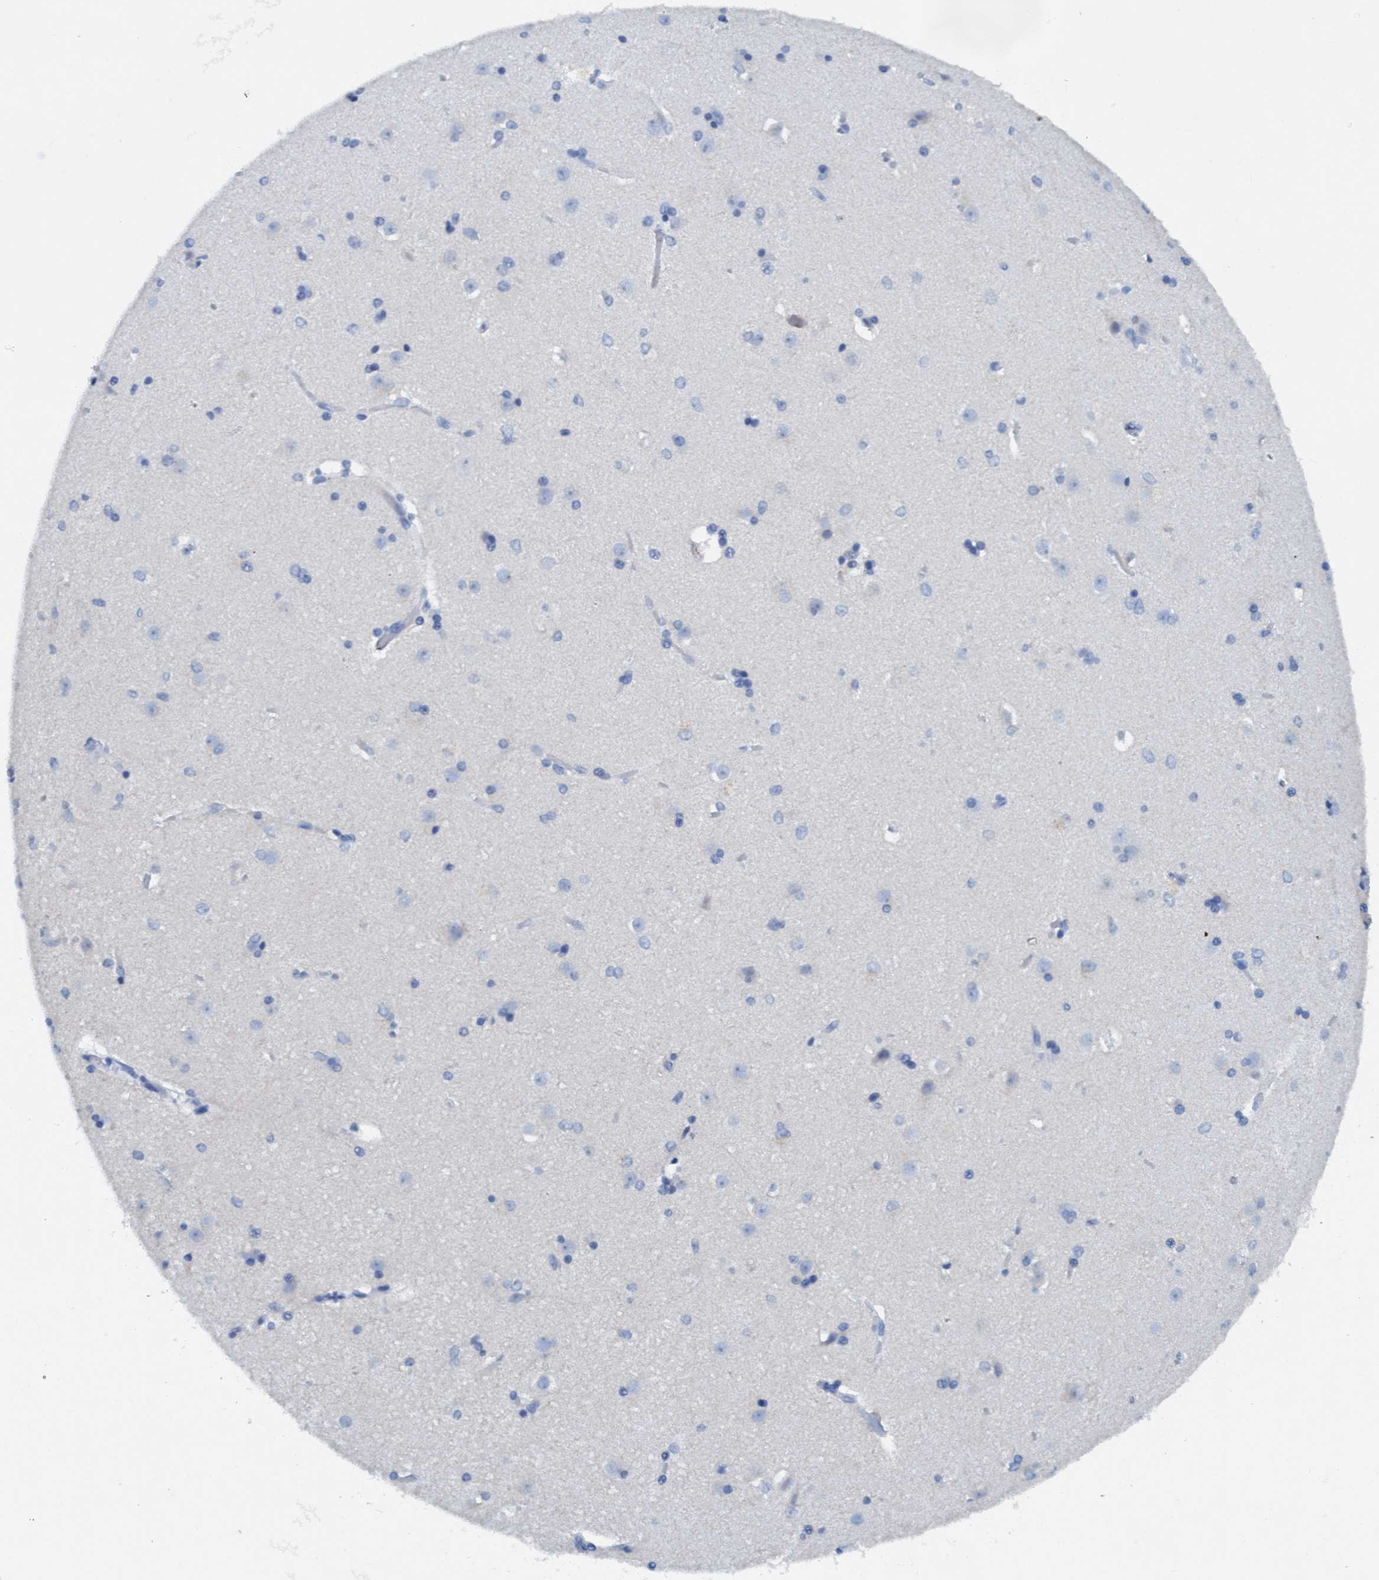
{"staining": {"intensity": "weak", "quantity": "<25%", "location": "cytoplasmic/membranous"}, "tissue": "caudate", "cell_type": "Glial cells", "image_type": "normal", "snomed": [{"axis": "morphology", "description": "Normal tissue, NOS"}, {"axis": "topography", "description": "Lateral ventricle wall"}], "caption": "Immunohistochemistry image of benign caudate: caudate stained with DAB exhibits no significant protein positivity in glial cells. Brightfield microscopy of immunohistochemistry (IHC) stained with DAB (3,3'-diaminobenzidine) (brown) and hematoxylin (blue), captured at high magnification.", "gene": "DNAI1", "patient": {"sex": "female", "age": 19}}